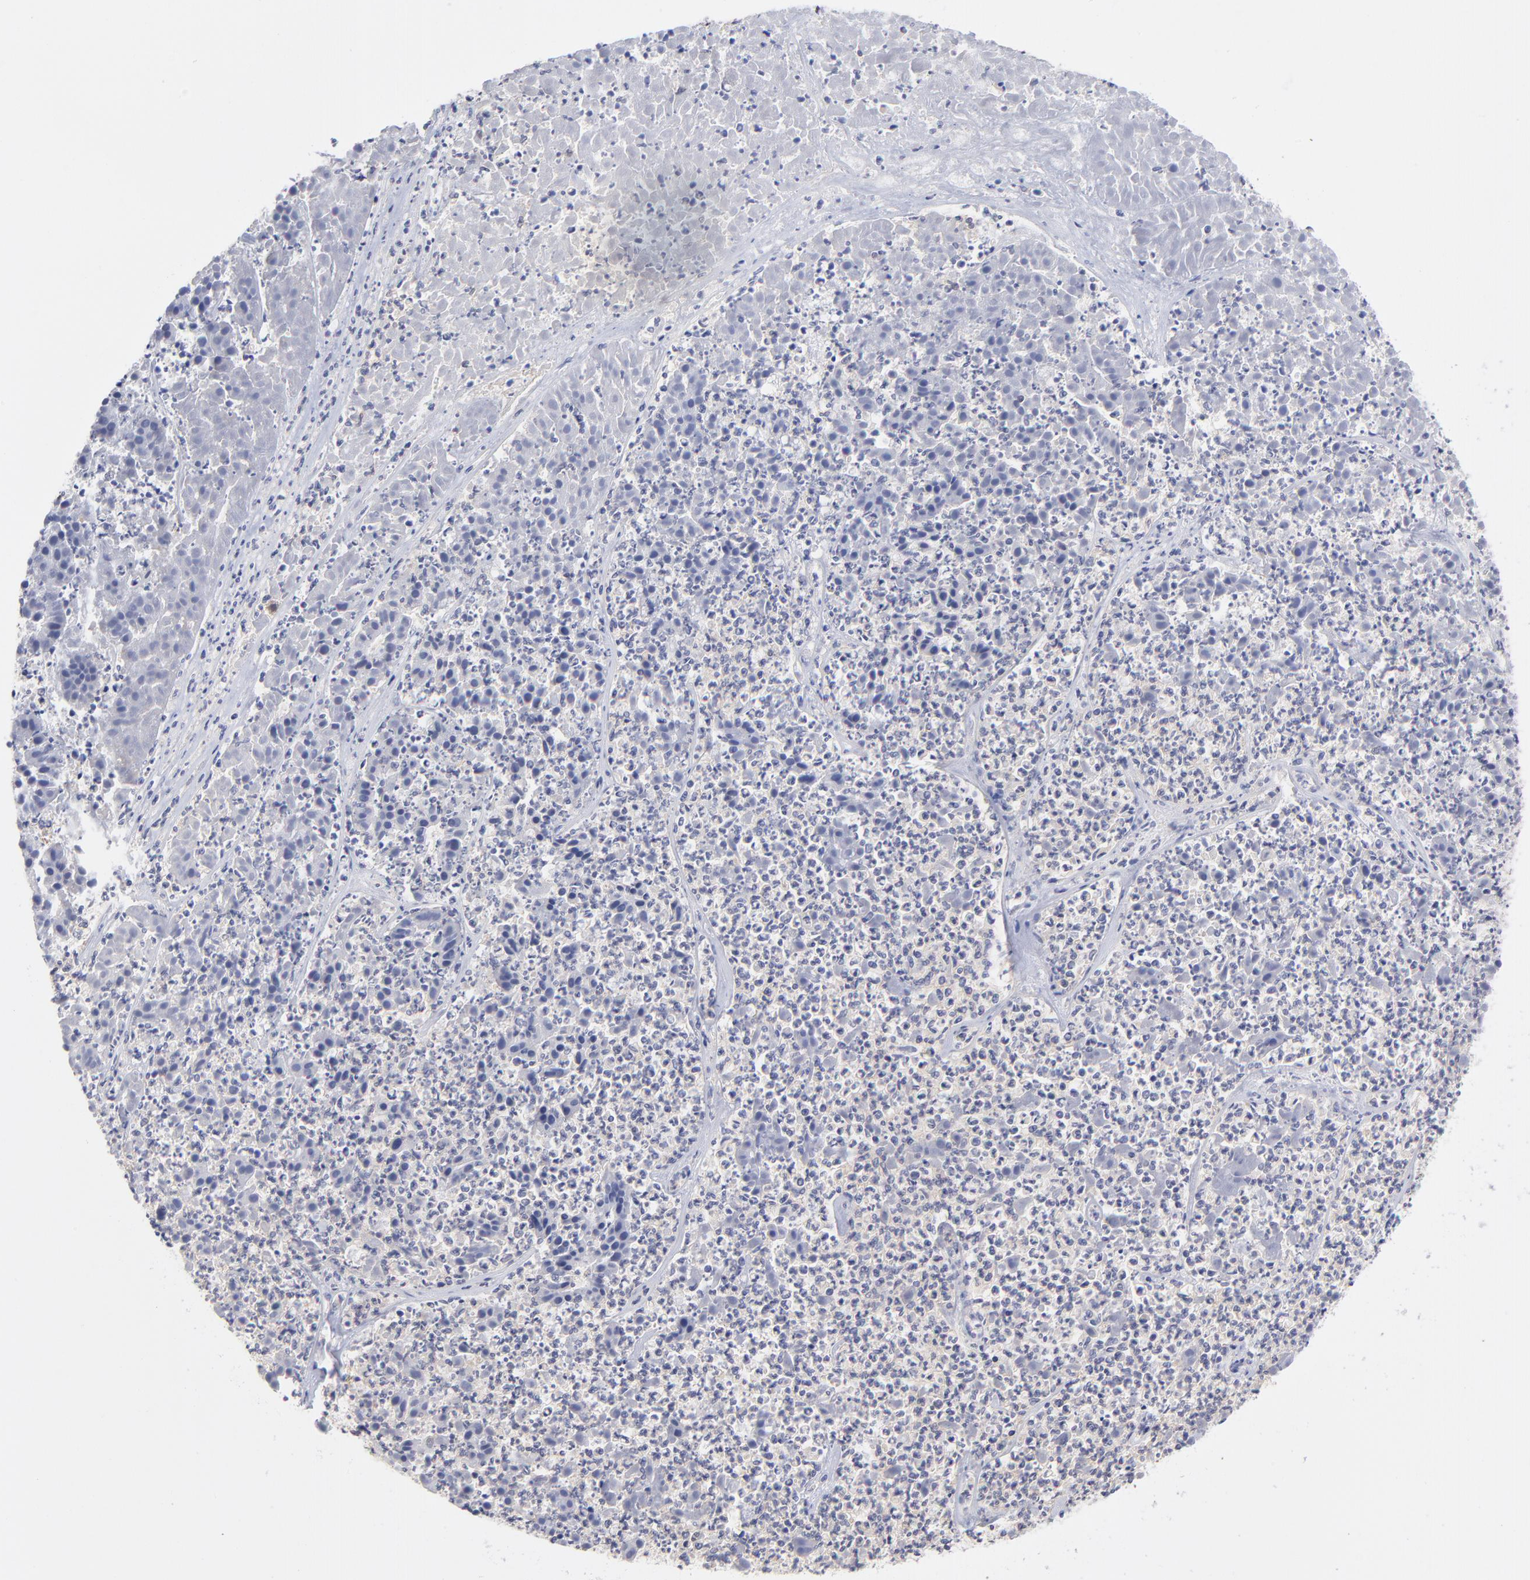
{"staining": {"intensity": "negative", "quantity": "none", "location": "none"}, "tissue": "pancreatic cancer", "cell_type": "Tumor cells", "image_type": "cancer", "snomed": [{"axis": "morphology", "description": "Adenocarcinoma, NOS"}, {"axis": "topography", "description": "Pancreas"}], "caption": "This is an IHC histopathology image of pancreatic cancer. There is no staining in tumor cells.", "gene": "UBE2E3", "patient": {"sex": "male", "age": 50}}